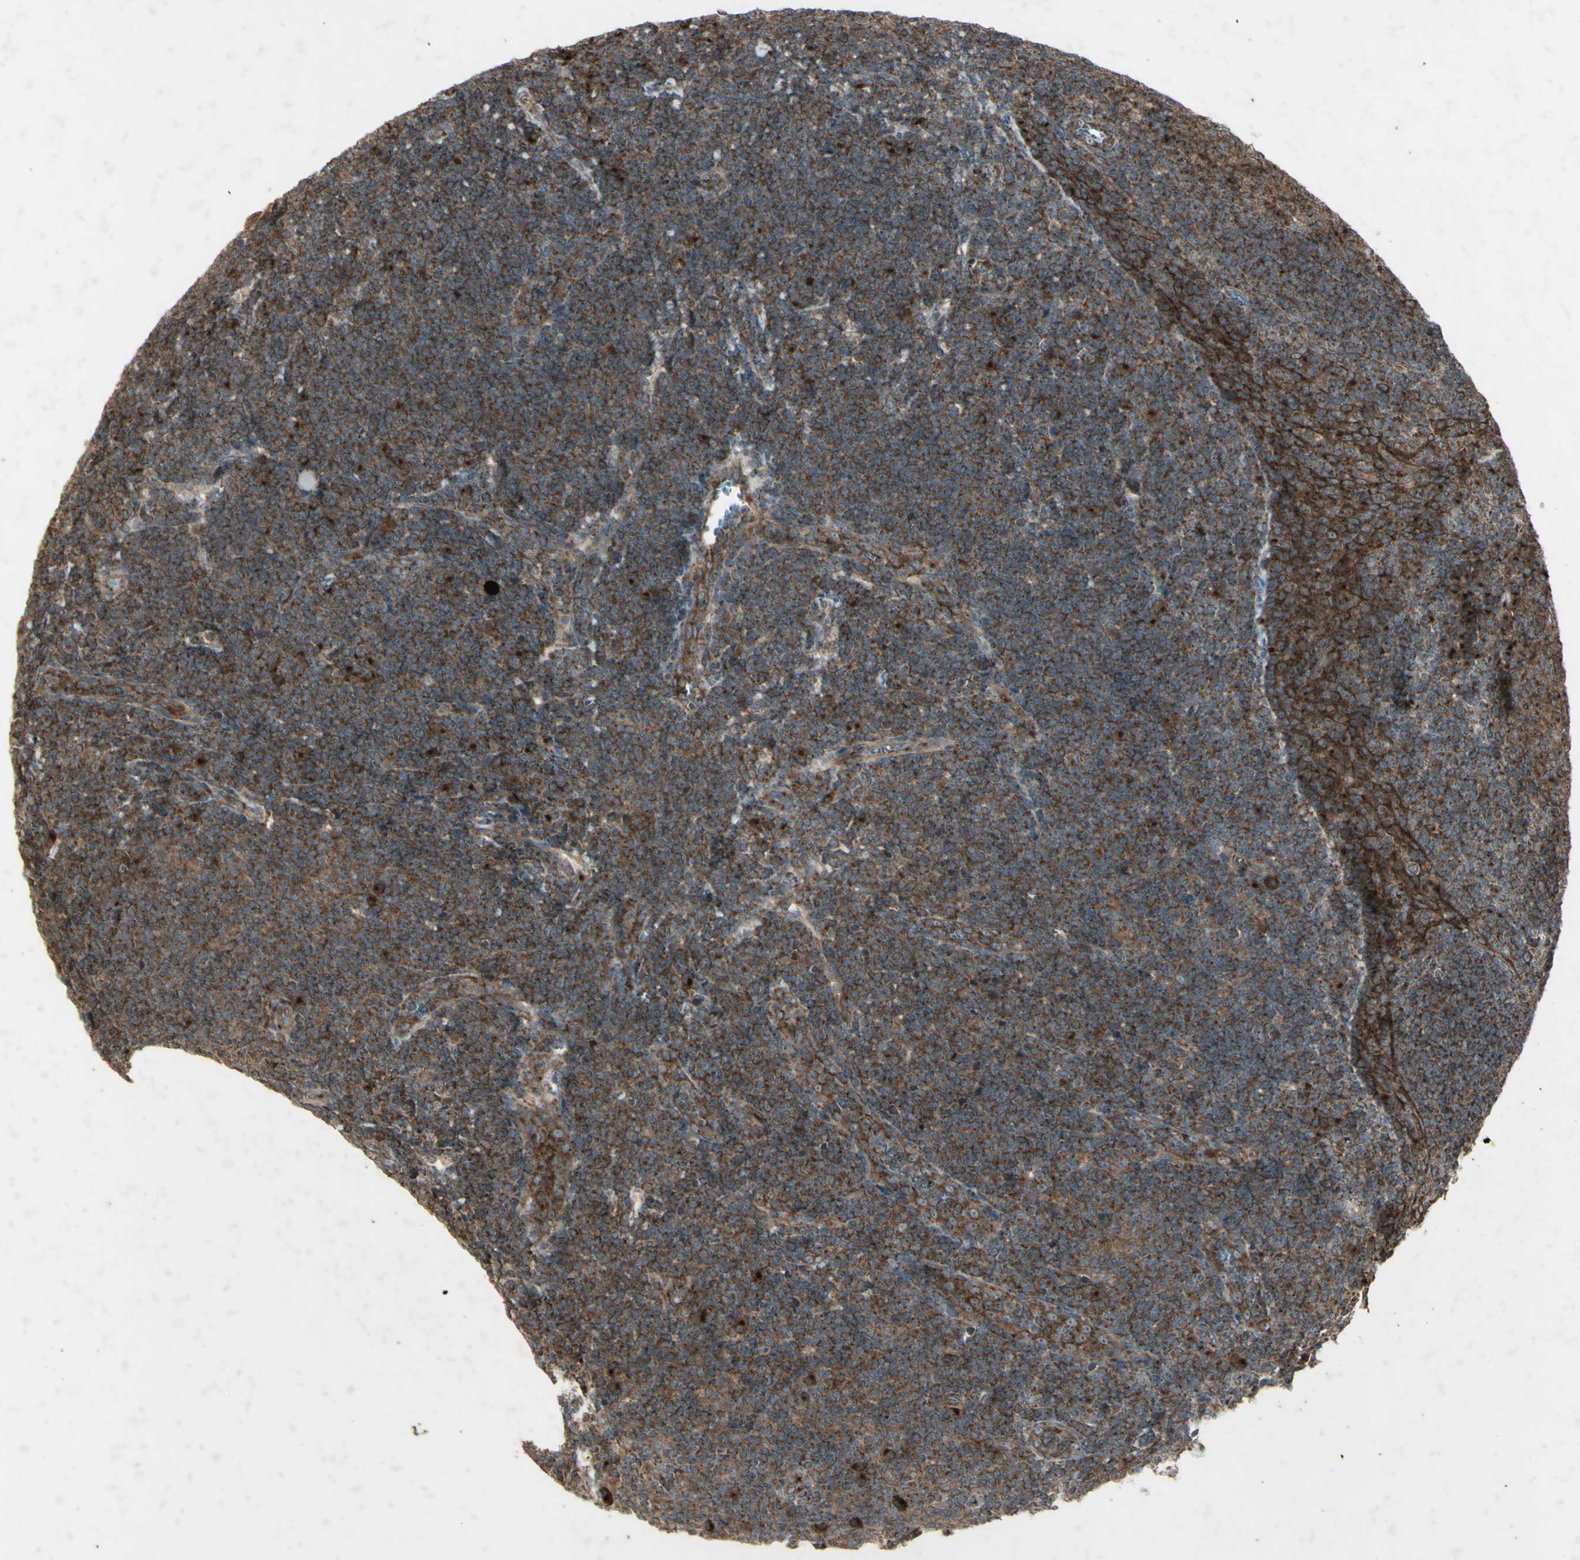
{"staining": {"intensity": "strong", "quantity": ">75%", "location": "cytoplasmic/membranous"}, "tissue": "tonsil", "cell_type": "Germinal center cells", "image_type": "normal", "snomed": [{"axis": "morphology", "description": "Normal tissue, NOS"}, {"axis": "topography", "description": "Tonsil"}], "caption": "Immunohistochemical staining of benign tonsil reveals strong cytoplasmic/membranous protein positivity in about >75% of germinal center cells.", "gene": "AP1G1", "patient": {"sex": "male", "age": 31}}